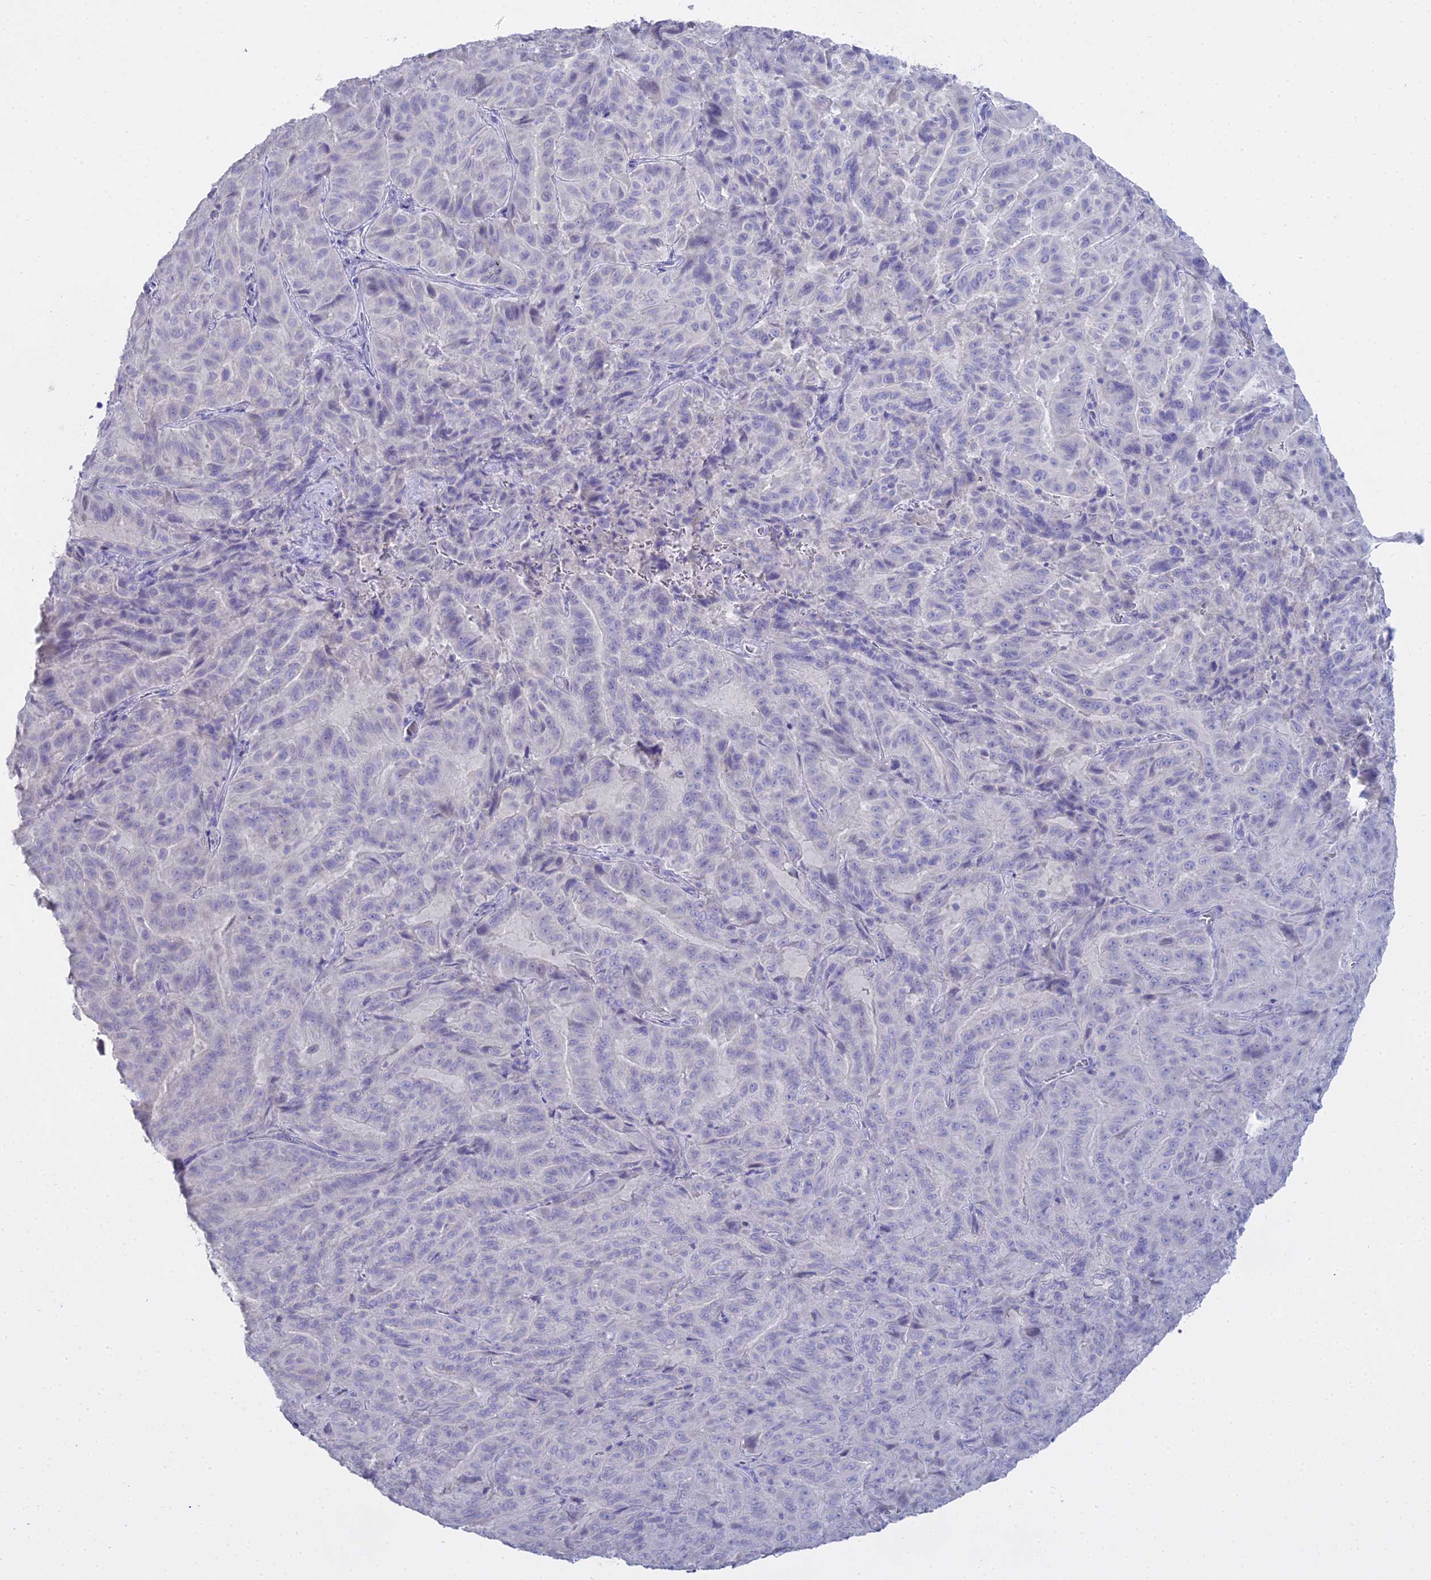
{"staining": {"intensity": "negative", "quantity": "none", "location": "none"}, "tissue": "pancreatic cancer", "cell_type": "Tumor cells", "image_type": "cancer", "snomed": [{"axis": "morphology", "description": "Adenocarcinoma, NOS"}, {"axis": "topography", "description": "Pancreas"}], "caption": "Immunohistochemistry (IHC) image of pancreatic cancer stained for a protein (brown), which reveals no staining in tumor cells. (Stains: DAB (3,3'-diaminobenzidine) IHC with hematoxylin counter stain, Microscopy: brightfield microscopy at high magnification).", "gene": "S100A7", "patient": {"sex": "male", "age": 63}}